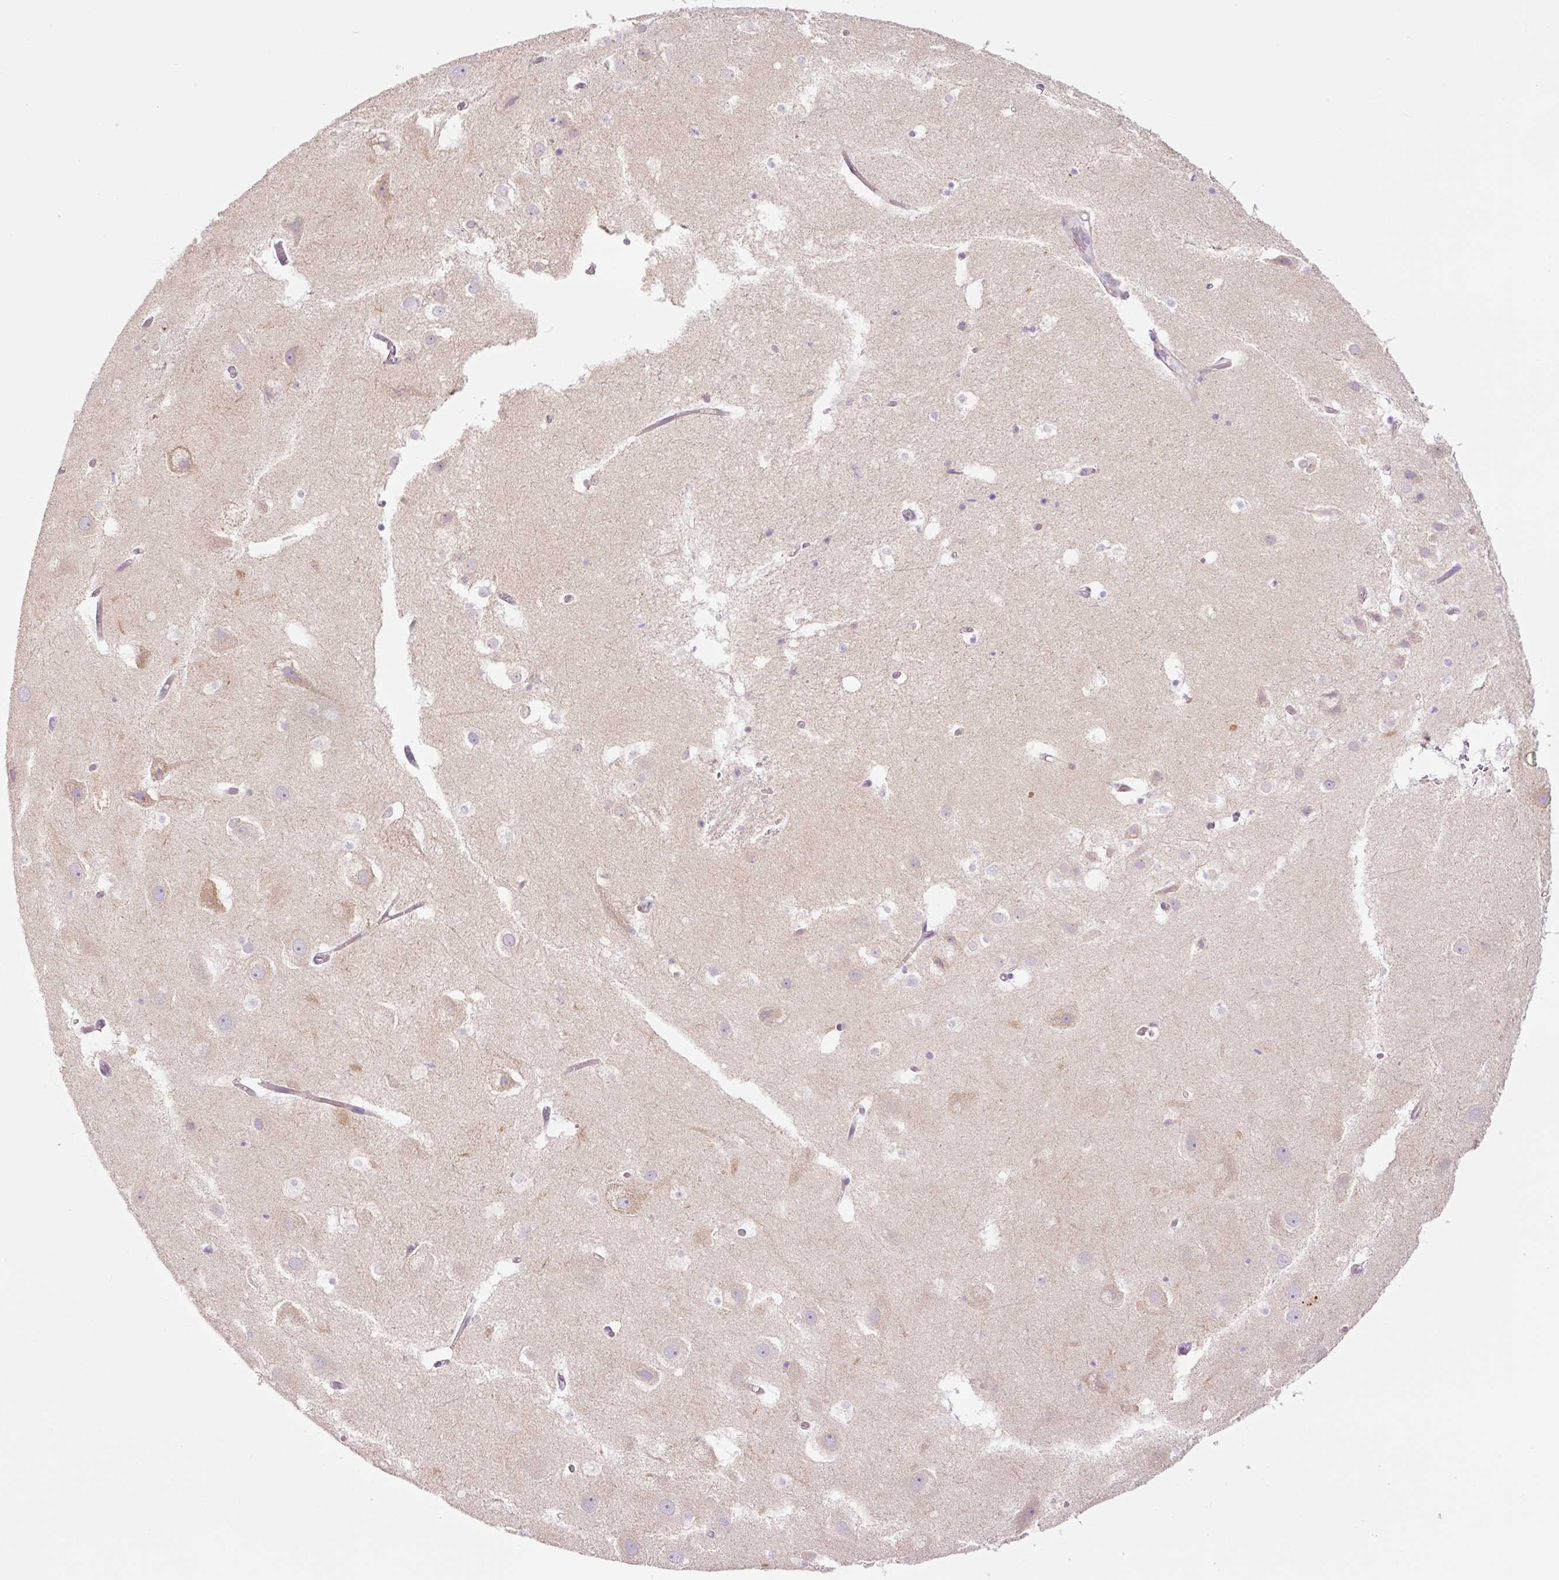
{"staining": {"intensity": "negative", "quantity": "none", "location": "none"}, "tissue": "hippocampus", "cell_type": "Glial cells", "image_type": "normal", "snomed": [{"axis": "morphology", "description": "Normal tissue, NOS"}, {"axis": "topography", "description": "Hippocampus"}], "caption": "There is no significant staining in glial cells of hippocampus.", "gene": "SH2D6", "patient": {"sex": "female", "age": 52}}